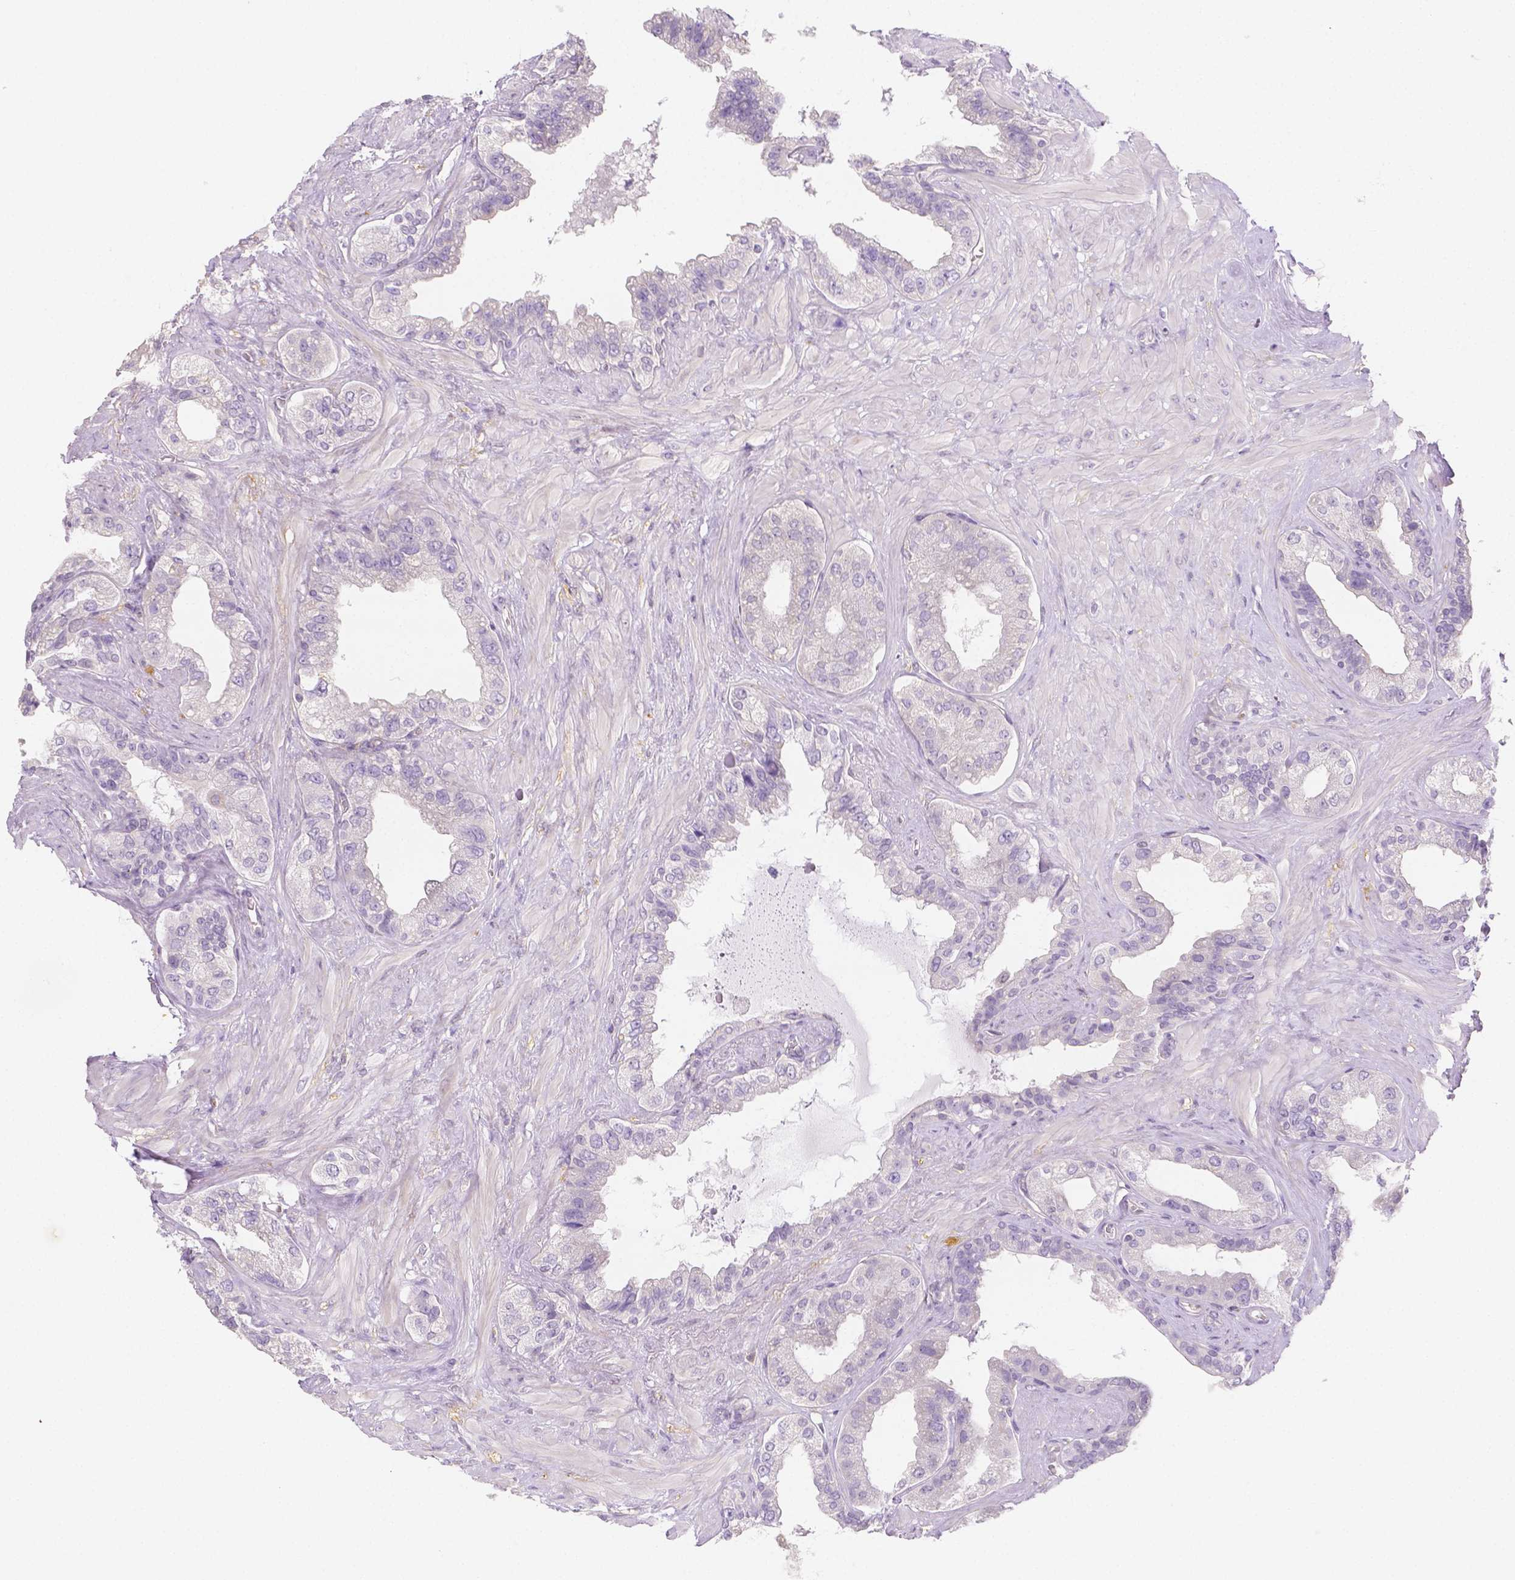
{"staining": {"intensity": "negative", "quantity": "none", "location": "none"}, "tissue": "seminal vesicle", "cell_type": "Glandular cells", "image_type": "normal", "snomed": [{"axis": "morphology", "description": "Normal tissue, NOS"}, {"axis": "topography", "description": "Seminal veicle"}, {"axis": "topography", "description": "Peripheral nerve tissue"}], "caption": "IHC micrograph of unremarkable seminal vesicle: human seminal vesicle stained with DAB (3,3'-diaminobenzidine) reveals no significant protein positivity in glandular cells. Nuclei are stained in blue.", "gene": "SGTB", "patient": {"sex": "male", "age": 76}}